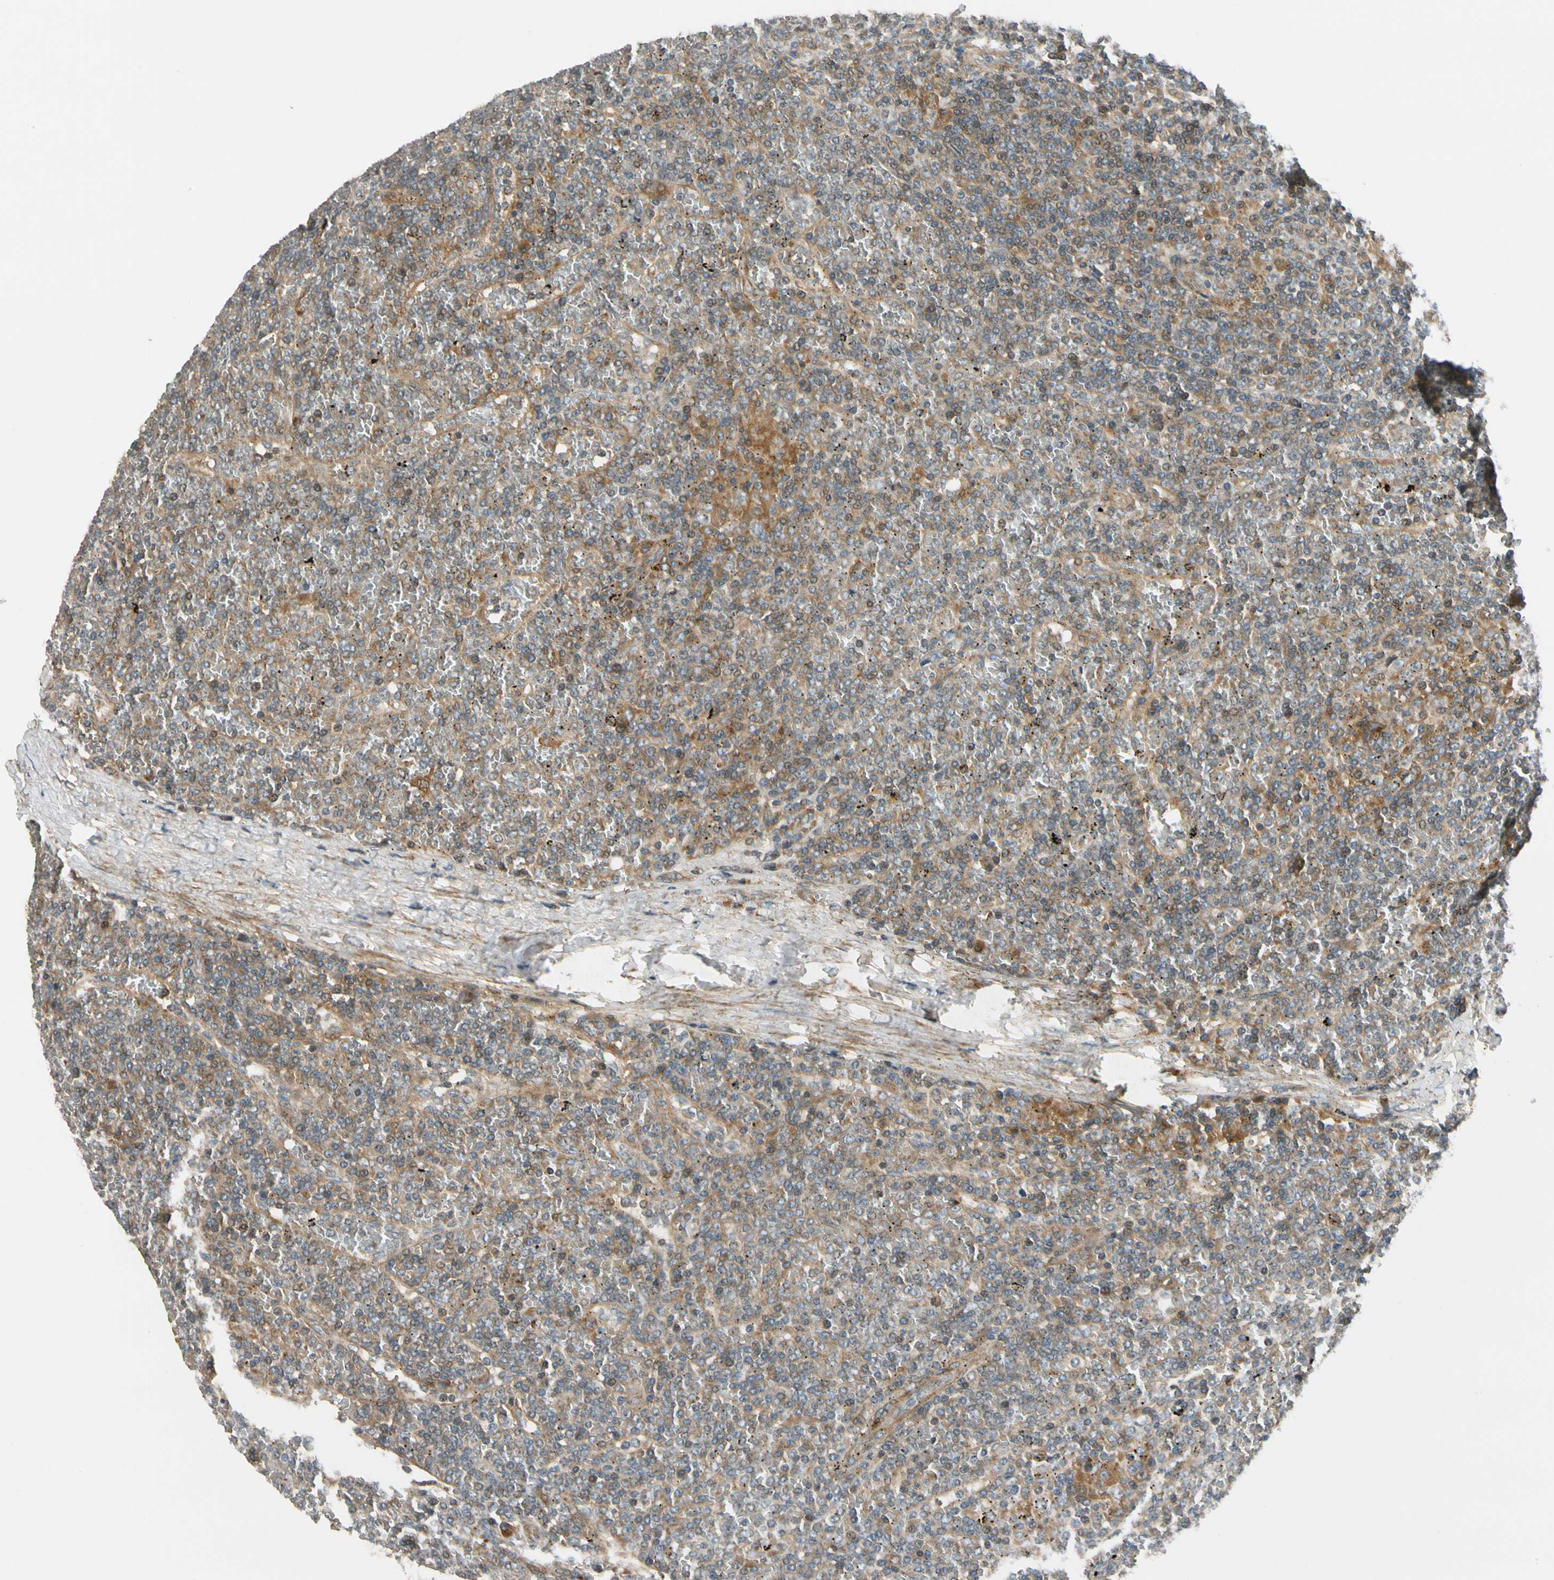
{"staining": {"intensity": "moderate", "quantity": "25%-75%", "location": "cytoplasmic/membranous"}, "tissue": "lymphoma", "cell_type": "Tumor cells", "image_type": "cancer", "snomed": [{"axis": "morphology", "description": "Malignant lymphoma, non-Hodgkin's type, Low grade"}, {"axis": "topography", "description": "Spleen"}], "caption": "The immunohistochemical stain shows moderate cytoplasmic/membranous staining in tumor cells of malignant lymphoma, non-Hodgkin's type (low-grade) tissue. (DAB (3,3'-diaminobenzidine) = brown stain, brightfield microscopy at high magnification).", "gene": "MST1R", "patient": {"sex": "female", "age": 19}}